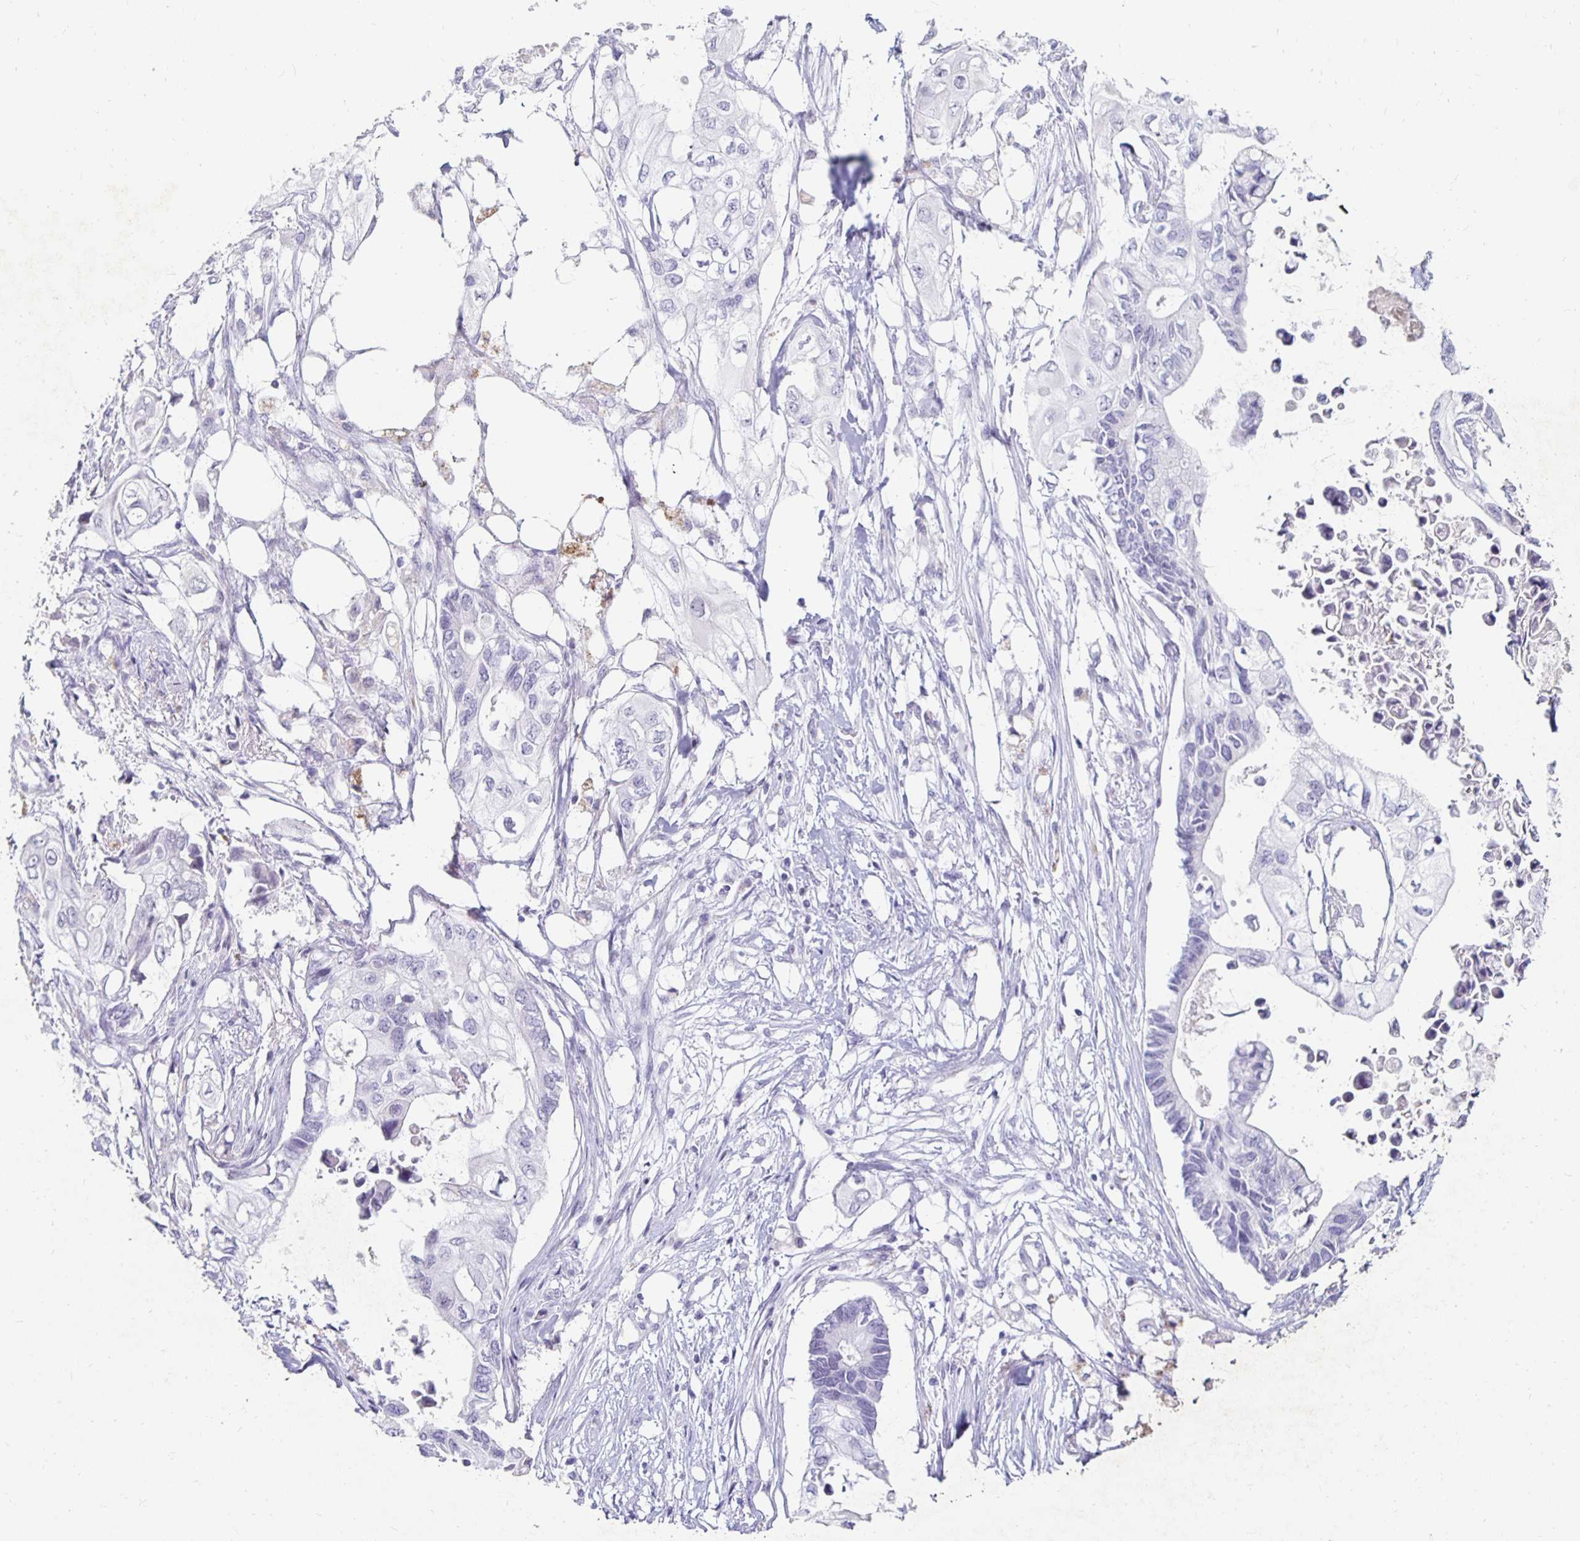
{"staining": {"intensity": "negative", "quantity": "none", "location": "none"}, "tissue": "pancreatic cancer", "cell_type": "Tumor cells", "image_type": "cancer", "snomed": [{"axis": "morphology", "description": "Adenocarcinoma, NOS"}, {"axis": "topography", "description": "Pancreas"}], "caption": "Protein analysis of pancreatic adenocarcinoma shows no significant staining in tumor cells.", "gene": "KCNQ2", "patient": {"sex": "female", "age": 63}}